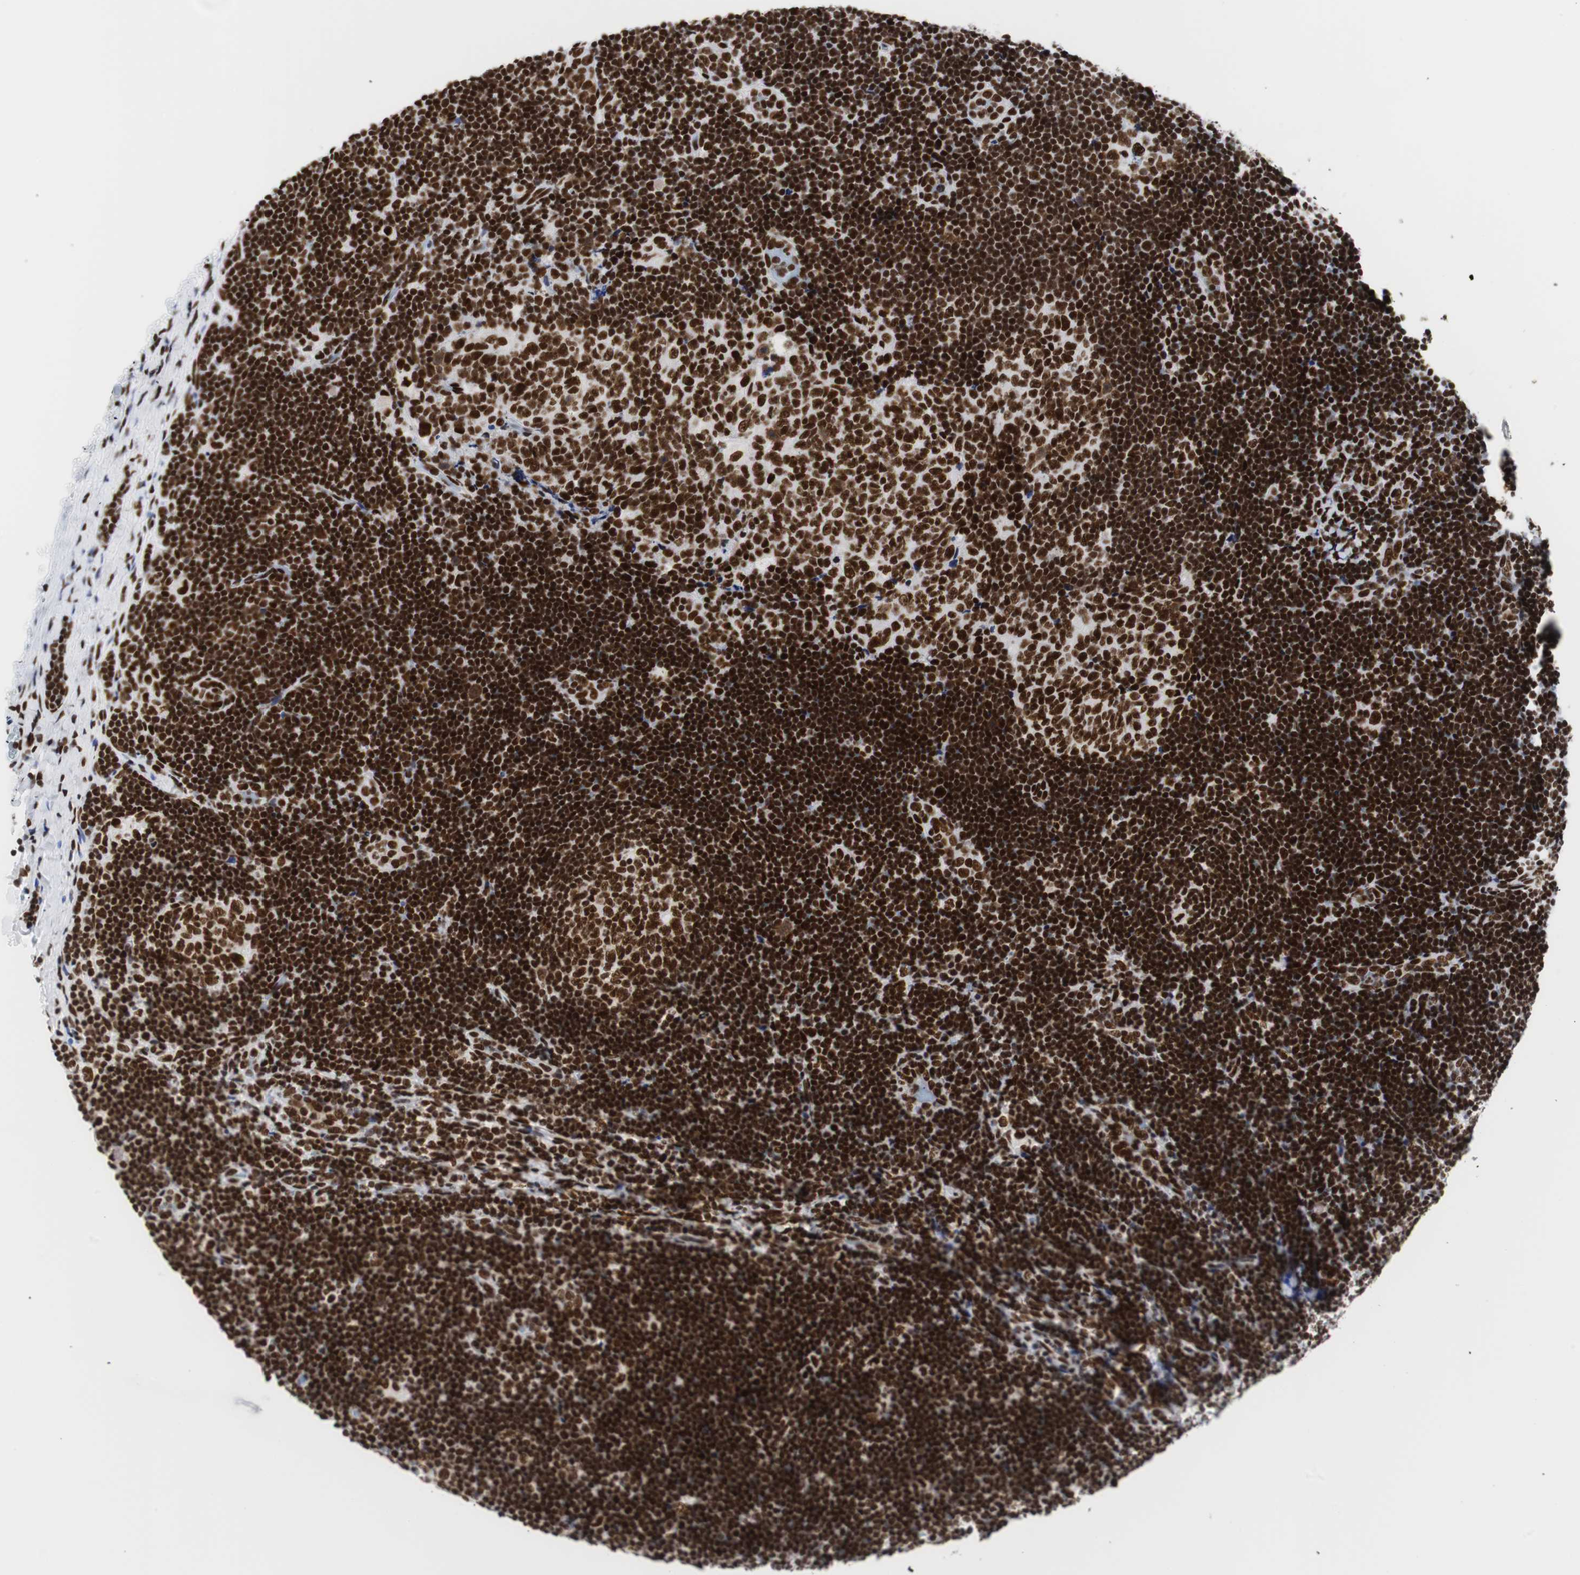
{"staining": {"intensity": "strong", "quantity": ">75%", "location": "nuclear"}, "tissue": "lymph node", "cell_type": "Germinal center cells", "image_type": "normal", "snomed": [{"axis": "morphology", "description": "Normal tissue, NOS"}, {"axis": "topography", "description": "Lymph node"}], "caption": "Immunohistochemical staining of benign lymph node exhibits strong nuclear protein expression in about >75% of germinal center cells.", "gene": "HNRNPH2", "patient": {"sex": "female", "age": 14}}